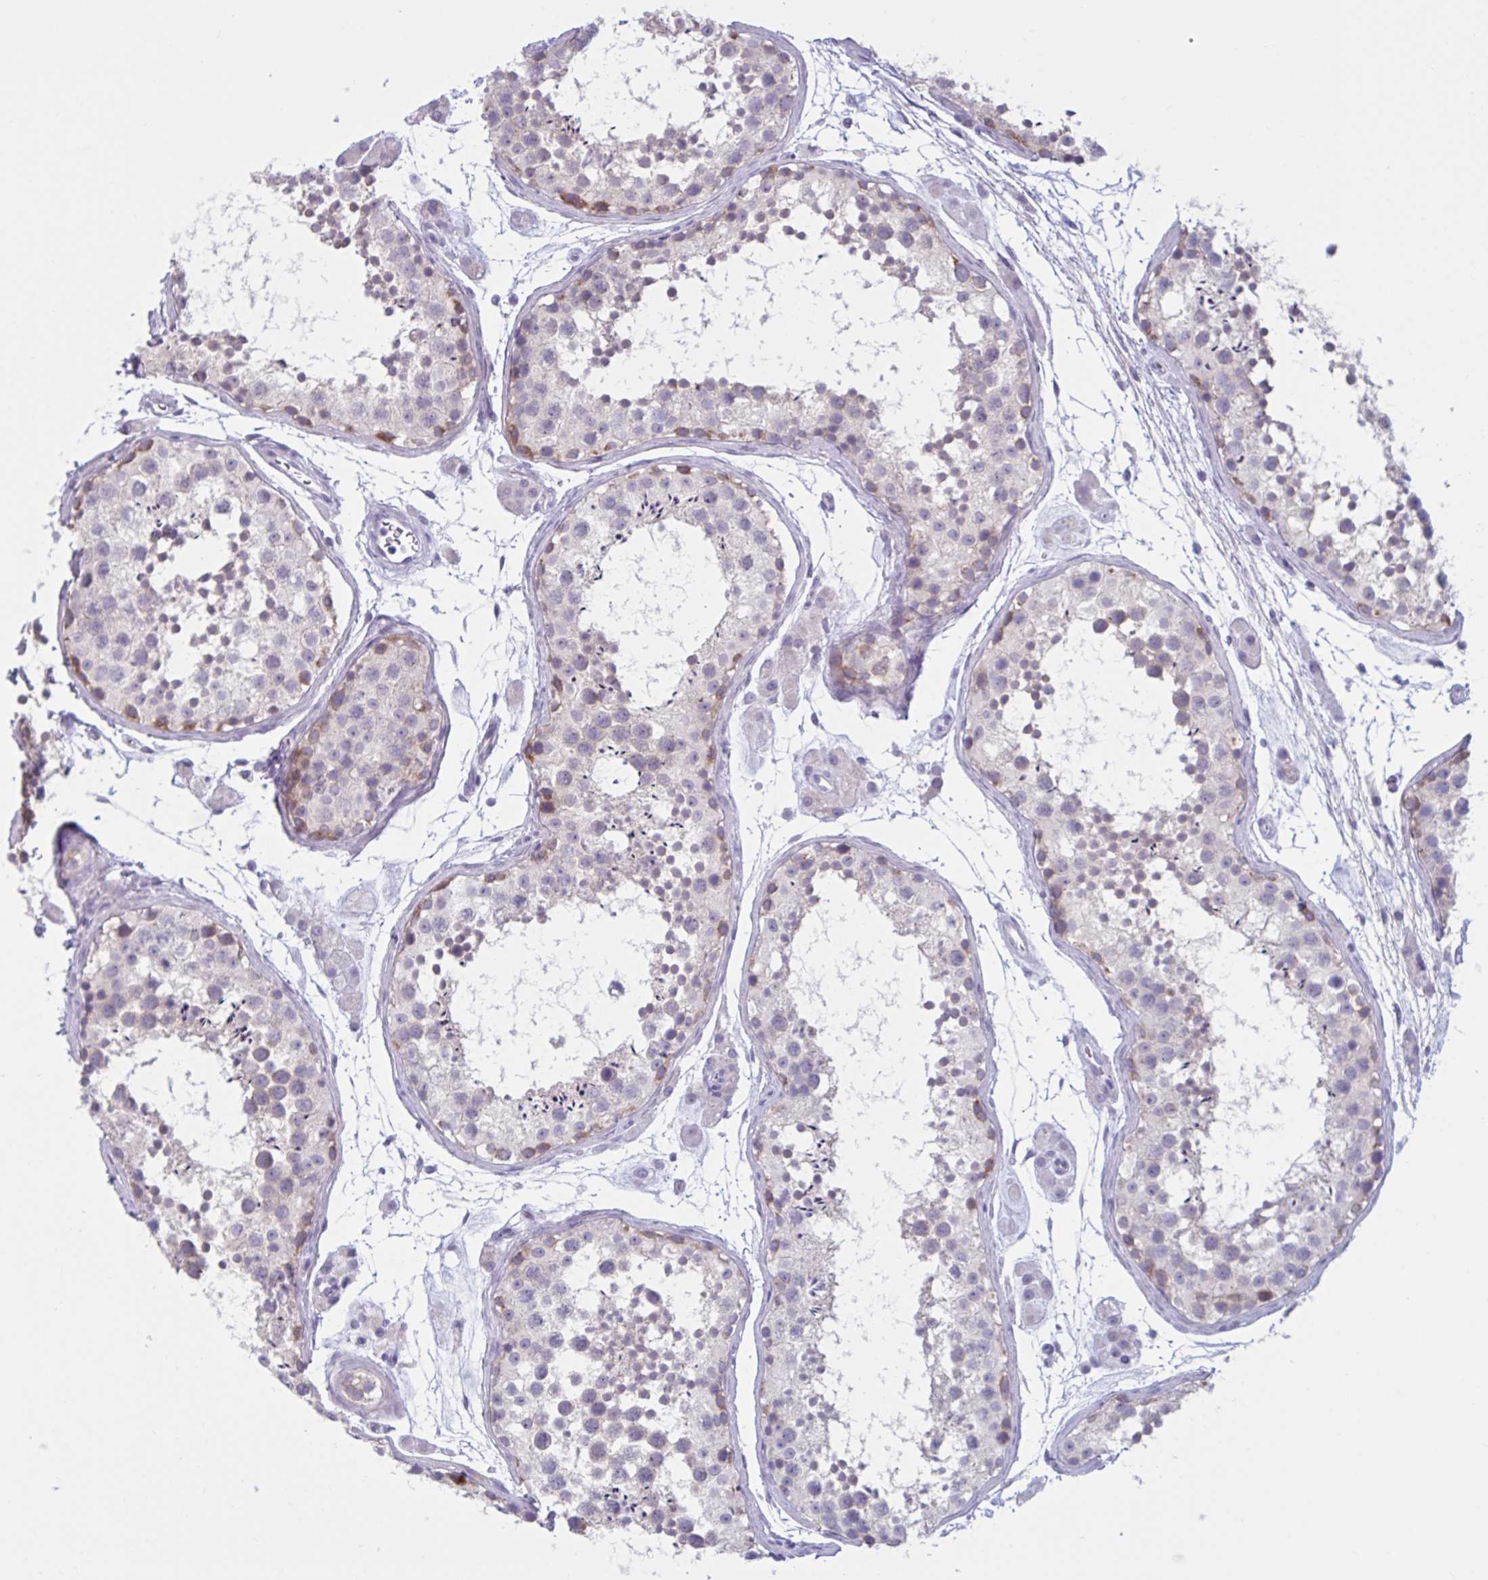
{"staining": {"intensity": "moderate", "quantity": "<25%", "location": "cytoplasmic/membranous"}, "tissue": "testis", "cell_type": "Cells in seminiferous ducts", "image_type": "normal", "snomed": [{"axis": "morphology", "description": "Normal tissue, NOS"}, {"axis": "topography", "description": "Testis"}], "caption": "Approximately <25% of cells in seminiferous ducts in benign human testis exhibit moderate cytoplasmic/membranous protein staining as visualized by brown immunohistochemical staining.", "gene": "CEP120", "patient": {"sex": "male", "age": 41}}